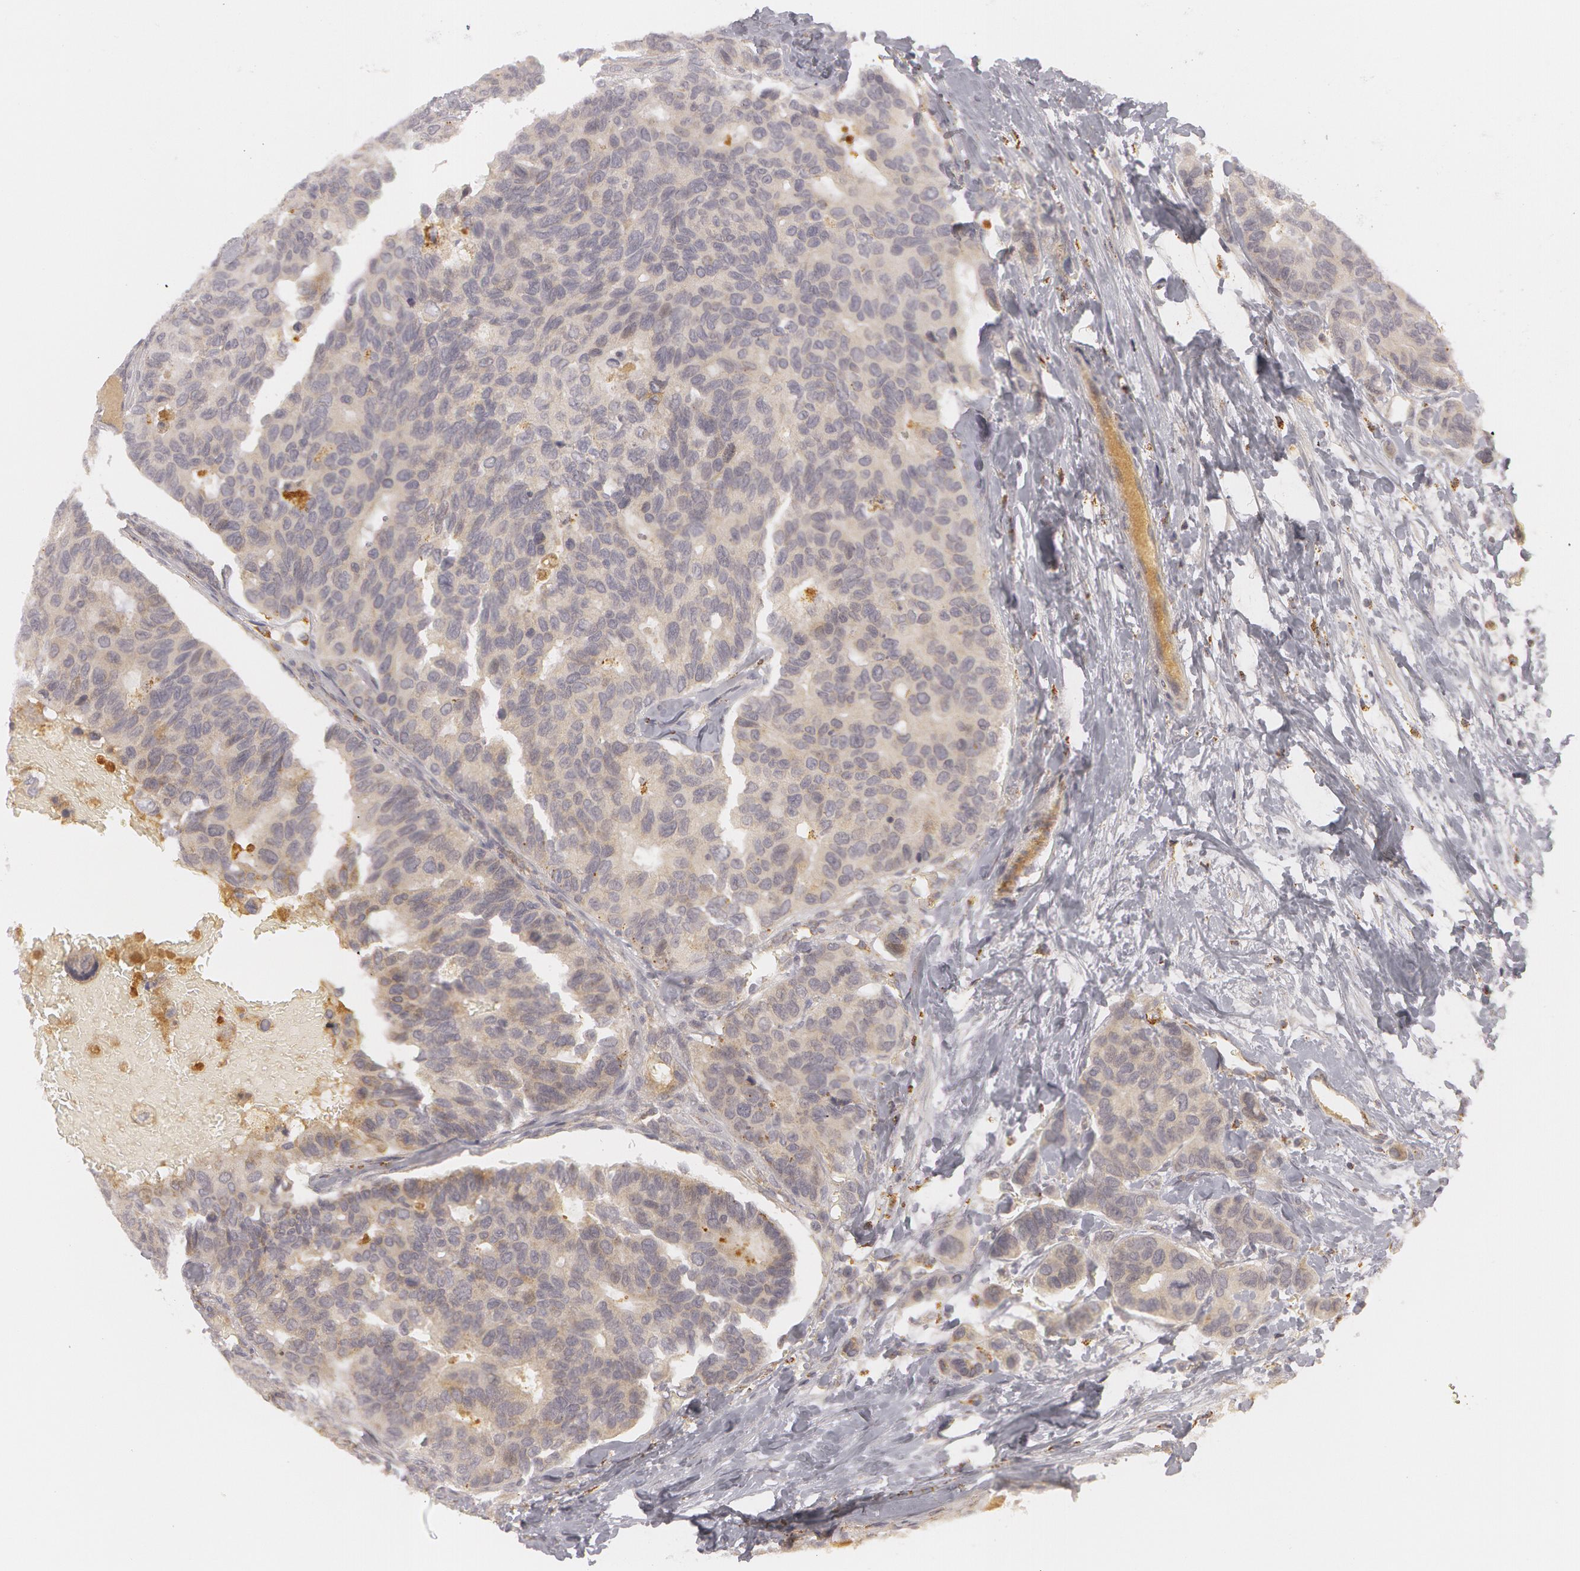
{"staining": {"intensity": "moderate", "quantity": "25%-75%", "location": "cytoplasmic/membranous"}, "tissue": "breast cancer", "cell_type": "Tumor cells", "image_type": "cancer", "snomed": [{"axis": "morphology", "description": "Duct carcinoma"}, {"axis": "topography", "description": "Breast"}], "caption": "Moderate cytoplasmic/membranous protein staining is appreciated in about 25%-75% of tumor cells in breast cancer (intraductal carcinoma). (DAB (3,3'-diaminobenzidine) IHC with brightfield microscopy, high magnification).", "gene": "C7", "patient": {"sex": "female", "age": 69}}